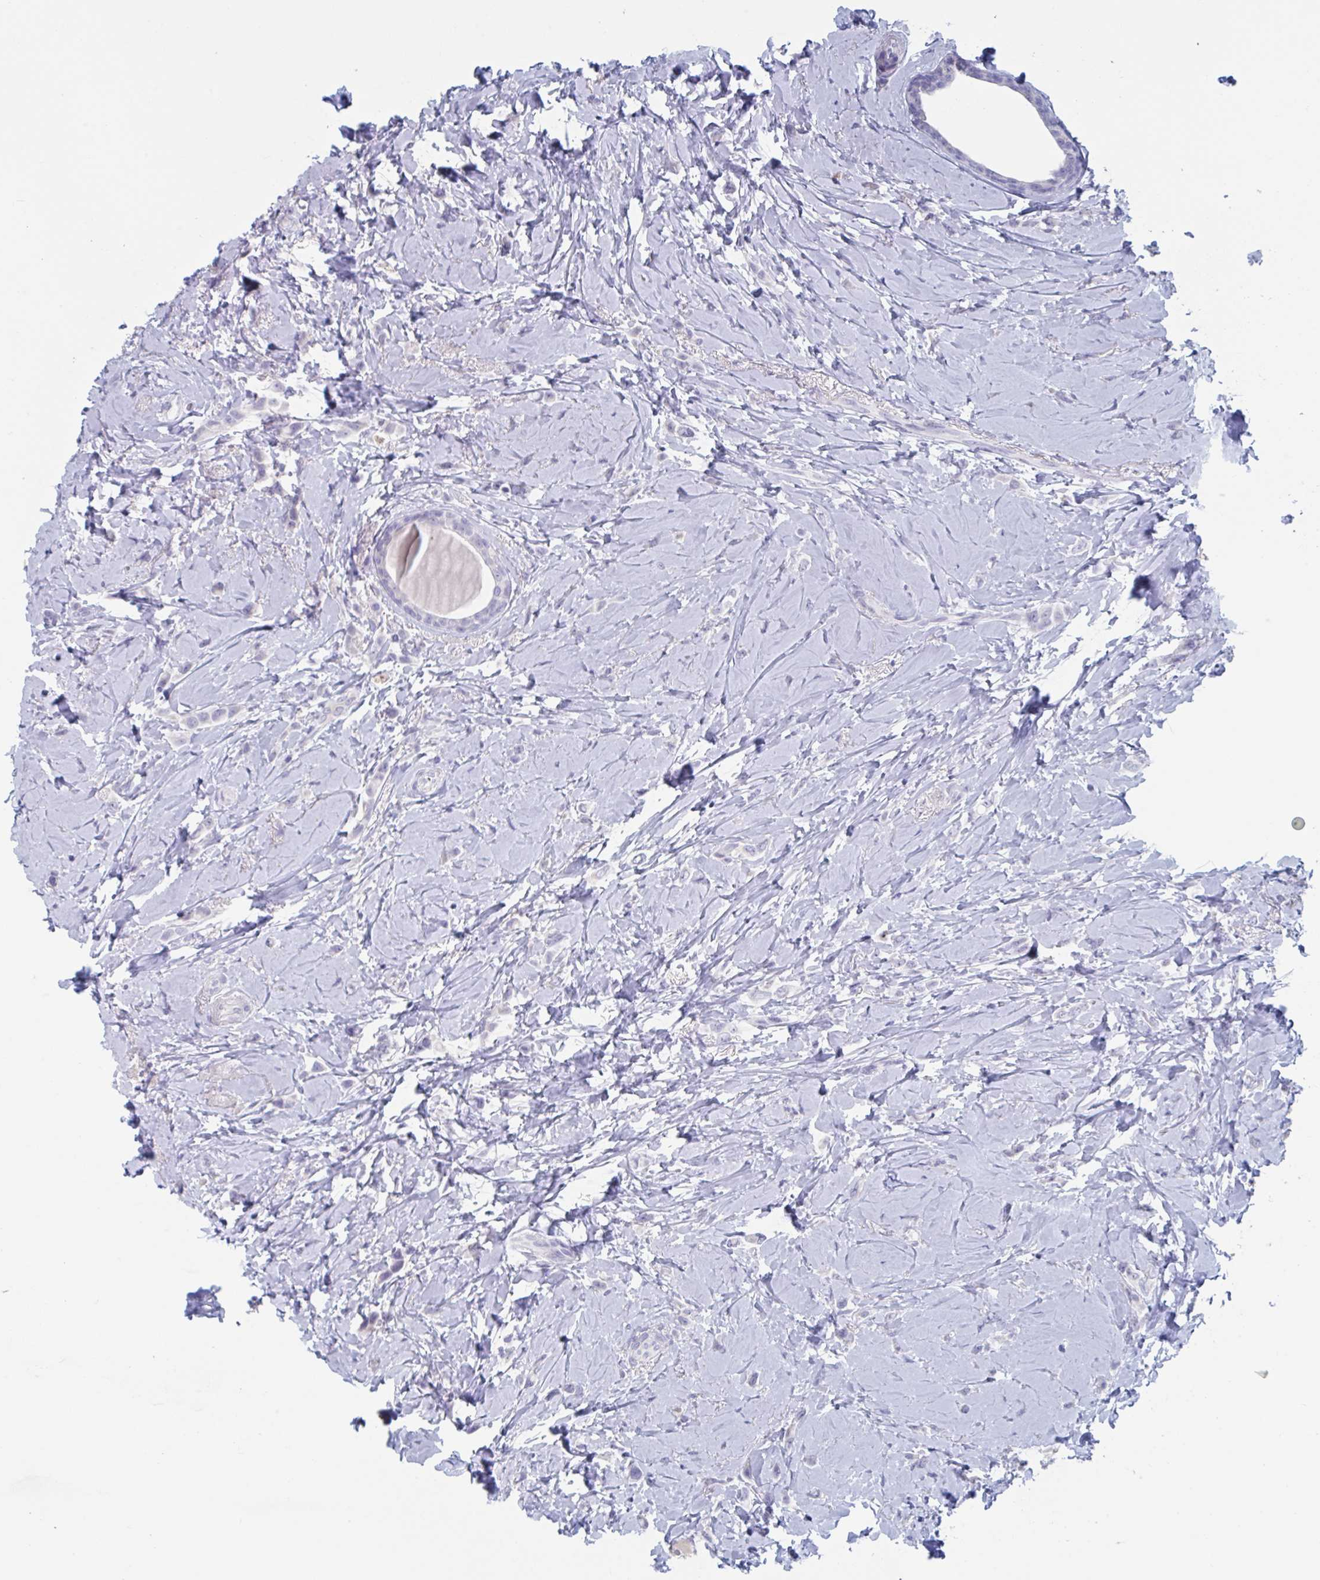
{"staining": {"intensity": "negative", "quantity": "none", "location": "none"}, "tissue": "breast cancer", "cell_type": "Tumor cells", "image_type": "cancer", "snomed": [{"axis": "morphology", "description": "Lobular carcinoma"}, {"axis": "topography", "description": "Breast"}], "caption": "Lobular carcinoma (breast) was stained to show a protein in brown. There is no significant staining in tumor cells.", "gene": "NDUFC2", "patient": {"sex": "female", "age": 66}}